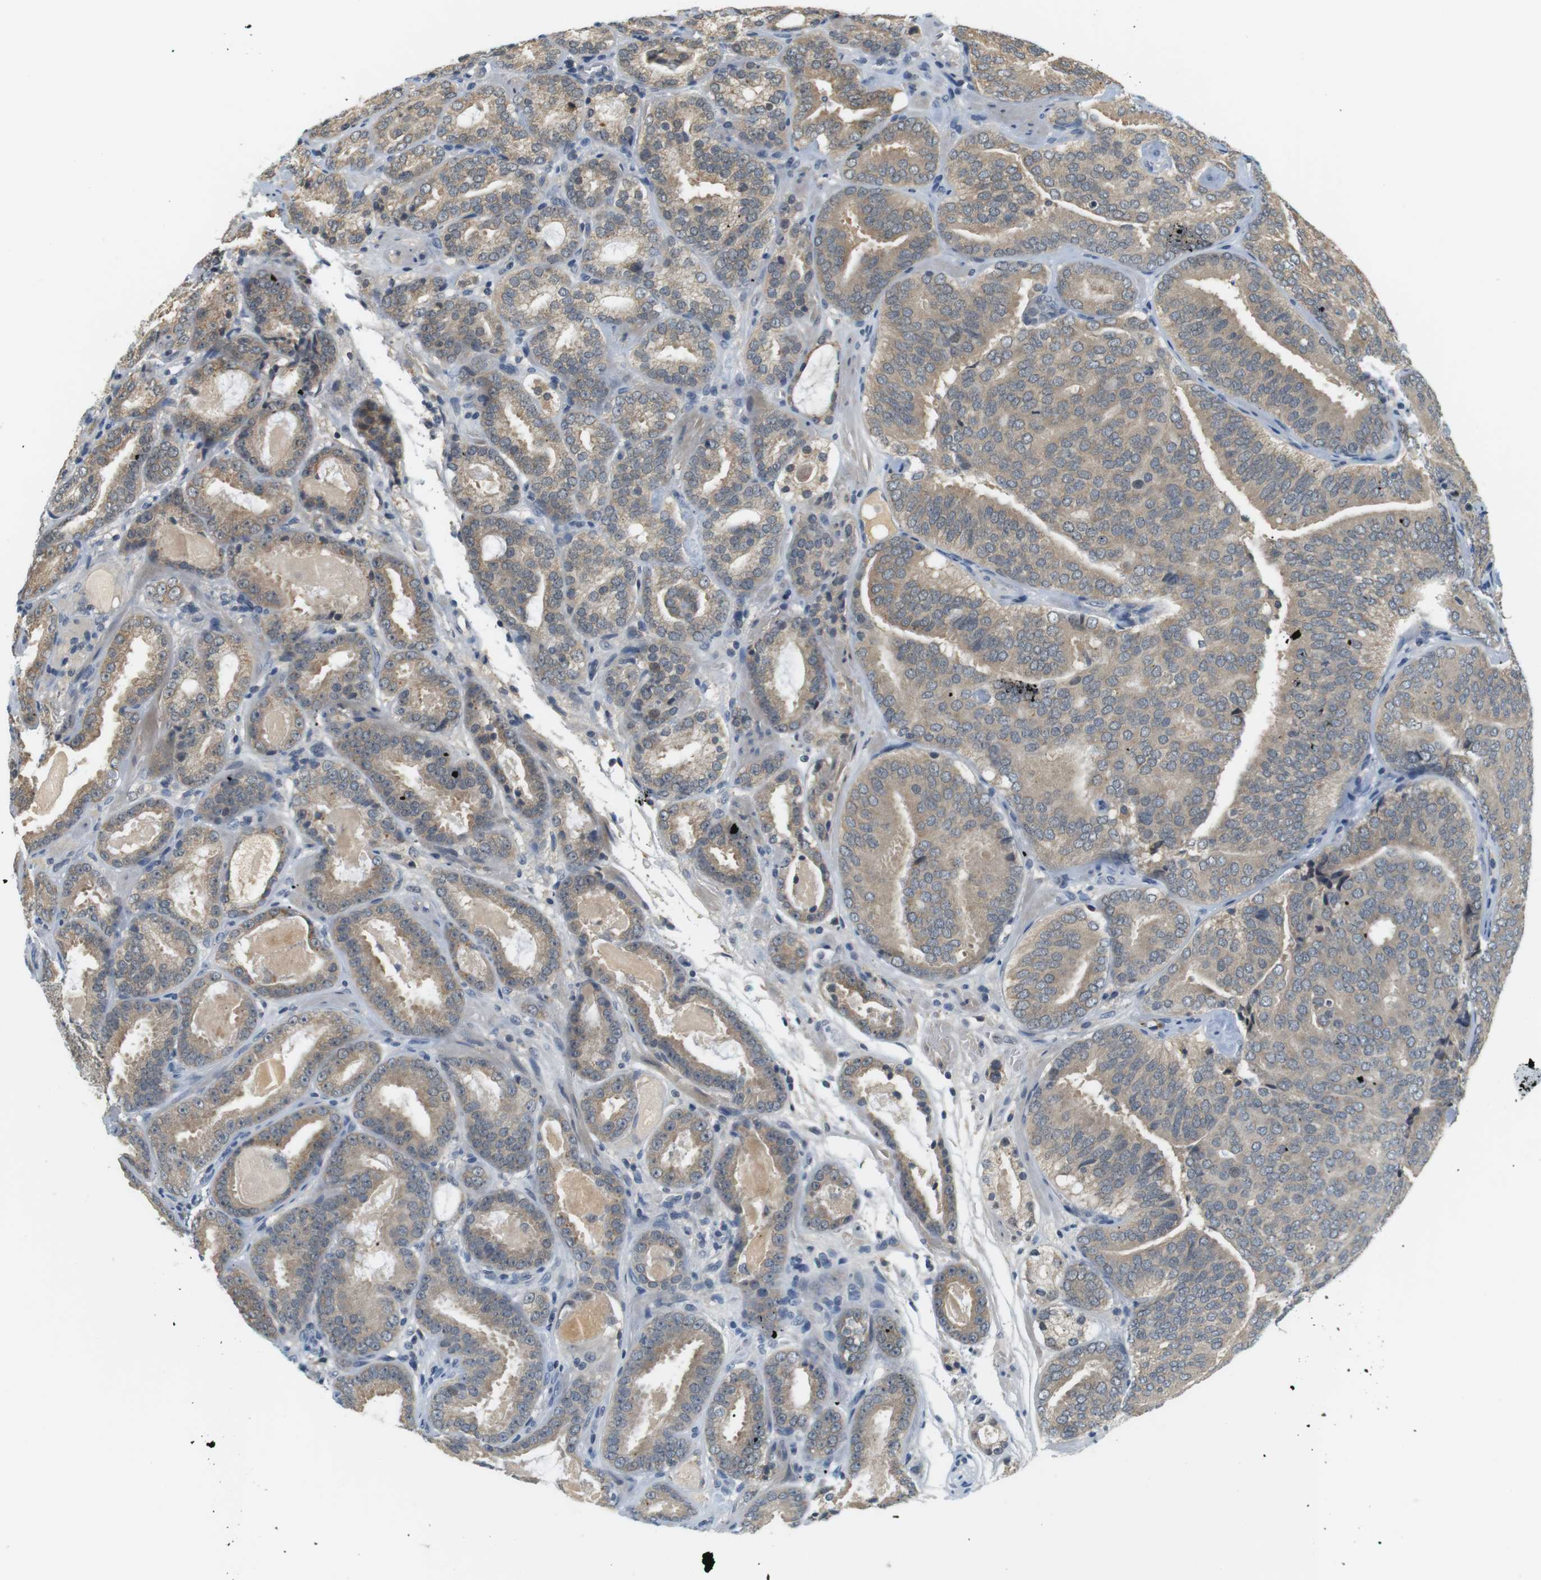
{"staining": {"intensity": "weak", "quantity": ">75%", "location": "cytoplasmic/membranous"}, "tissue": "prostate cancer", "cell_type": "Tumor cells", "image_type": "cancer", "snomed": [{"axis": "morphology", "description": "Adenocarcinoma, Low grade"}, {"axis": "topography", "description": "Prostate"}], "caption": "Protein analysis of prostate cancer (adenocarcinoma (low-grade)) tissue displays weak cytoplasmic/membranous staining in about >75% of tumor cells.", "gene": "WNT7A", "patient": {"sex": "male", "age": 69}}